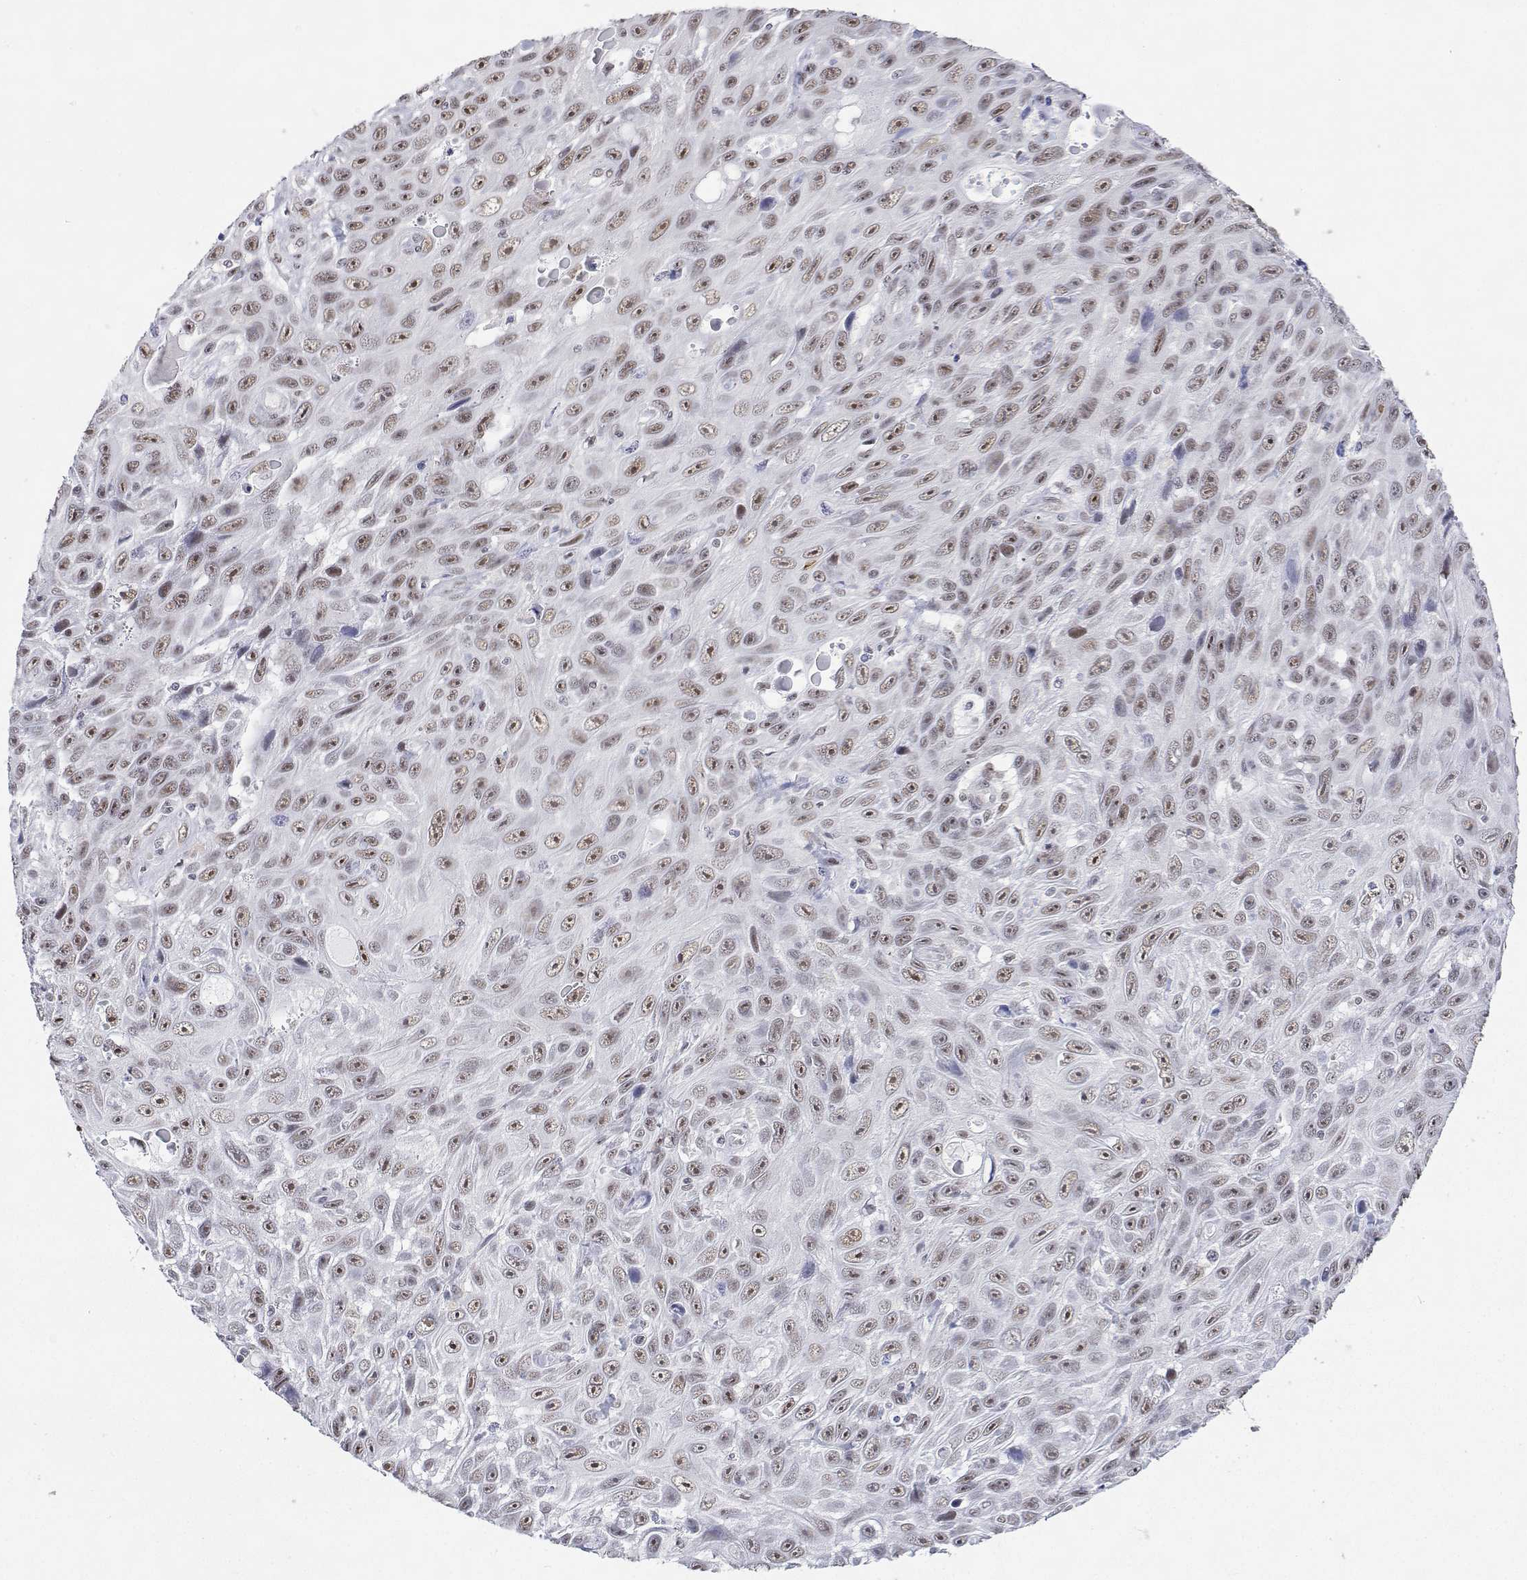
{"staining": {"intensity": "moderate", "quantity": ">75%", "location": "nuclear"}, "tissue": "skin cancer", "cell_type": "Tumor cells", "image_type": "cancer", "snomed": [{"axis": "morphology", "description": "Squamous cell carcinoma, NOS"}, {"axis": "topography", "description": "Skin"}], "caption": "A high-resolution image shows immunohistochemistry (IHC) staining of skin cancer (squamous cell carcinoma), which reveals moderate nuclear positivity in about >75% of tumor cells.", "gene": "ADAR", "patient": {"sex": "male", "age": 82}}